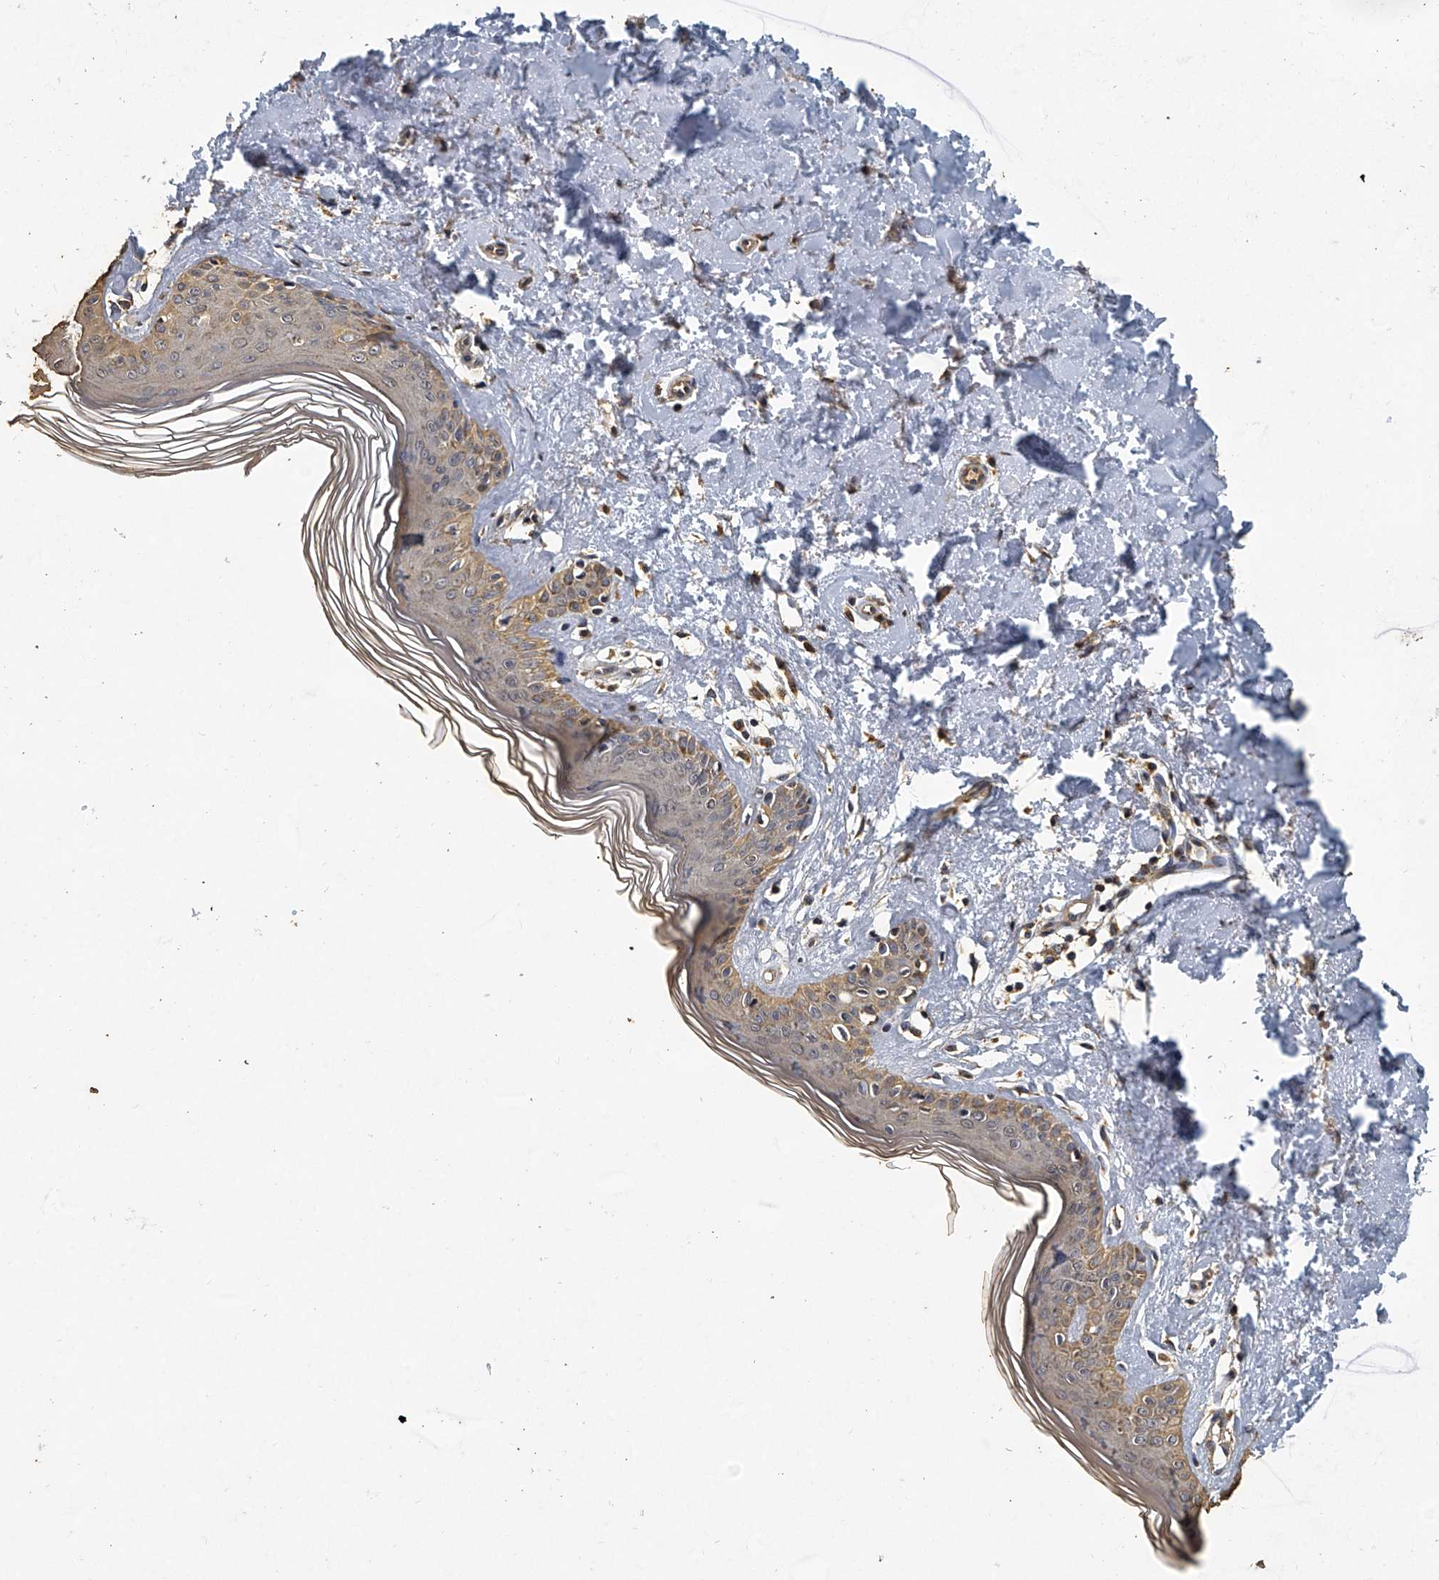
{"staining": {"intensity": "moderate", "quantity": ">75%", "location": "cytoplasmic/membranous"}, "tissue": "skin", "cell_type": "Fibroblasts", "image_type": "normal", "snomed": [{"axis": "morphology", "description": "Normal tissue, NOS"}, {"axis": "topography", "description": "Skin"}], "caption": "Immunohistochemistry (IHC) micrograph of normal human skin stained for a protein (brown), which demonstrates medium levels of moderate cytoplasmic/membranous positivity in about >75% of fibroblasts.", "gene": "MRPL28", "patient": {"sex": "female", "age": 64}}